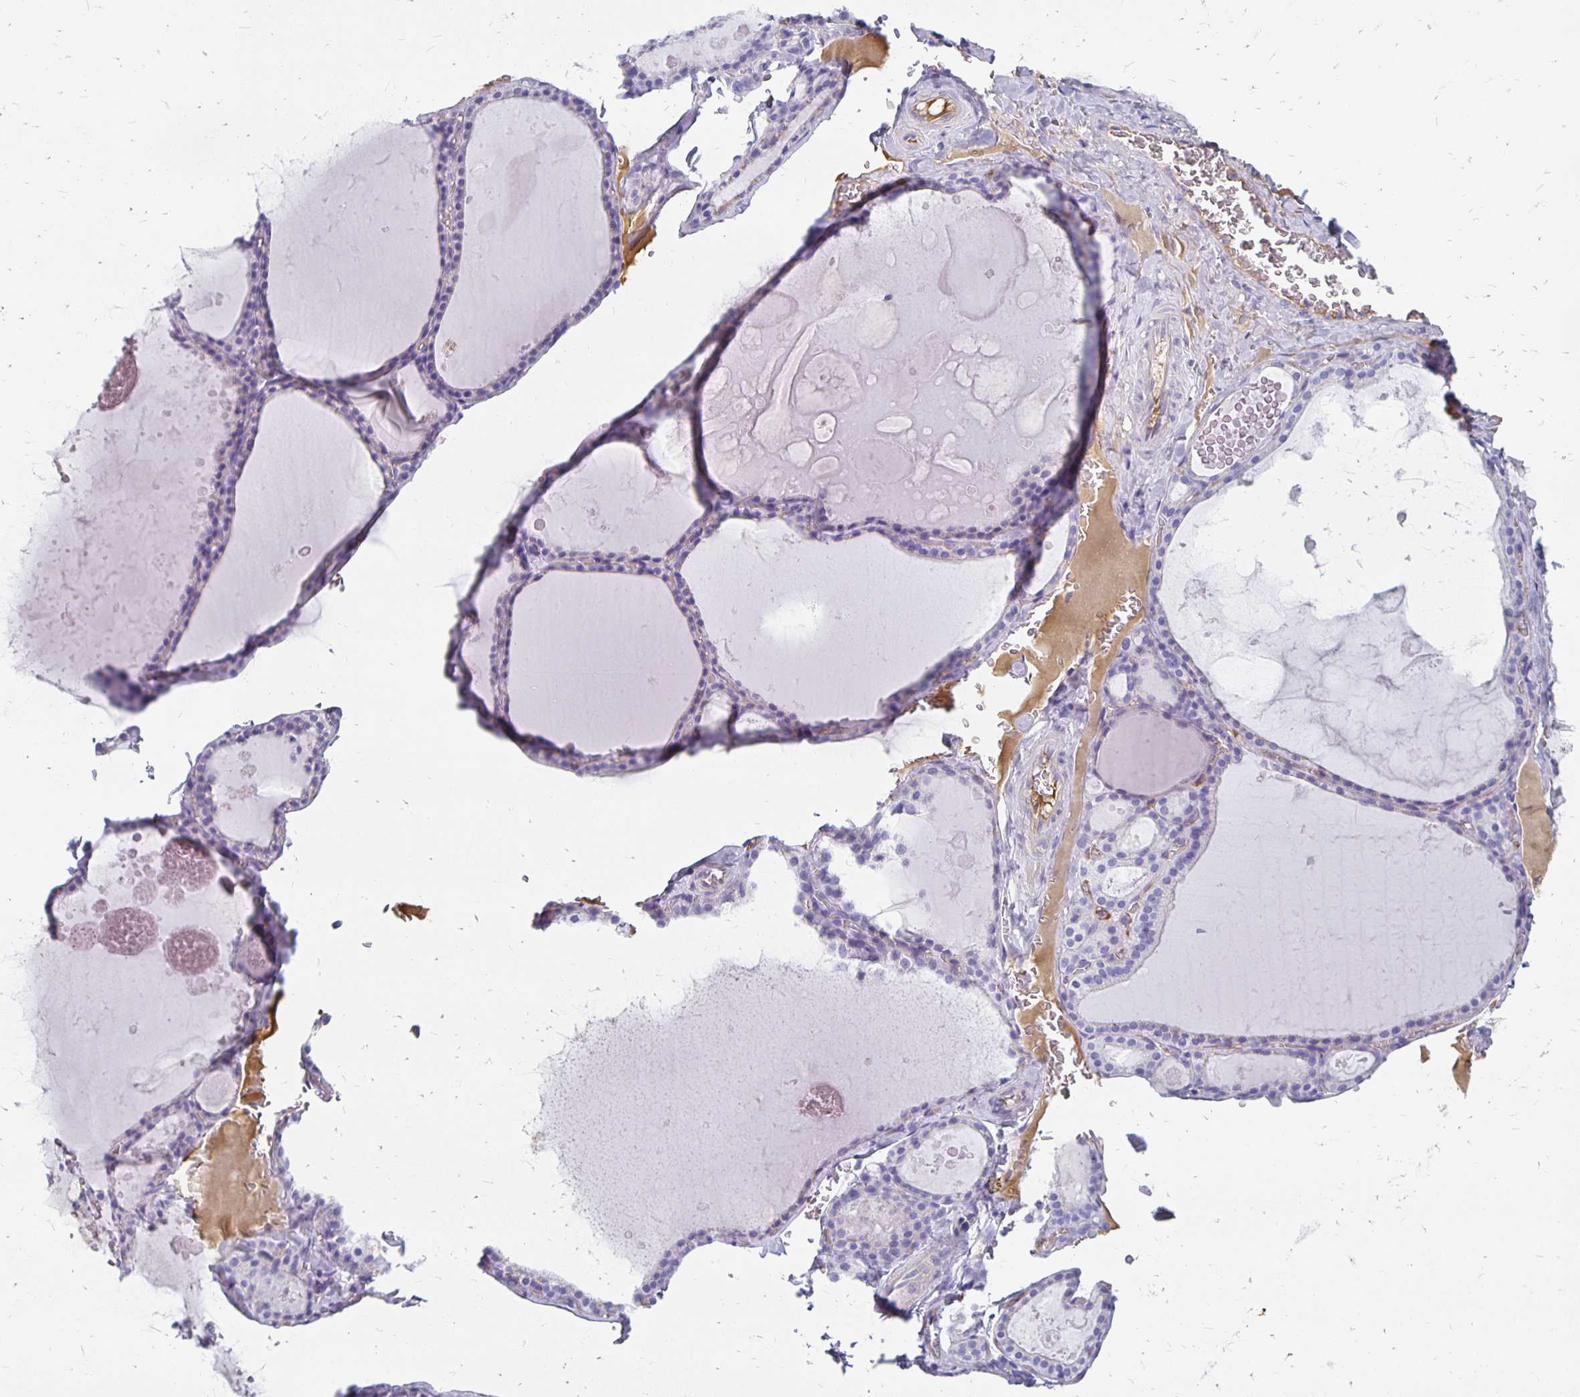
{"staining": {"intensity": "negative", "quantity": "none", "location": "none"}, "tissue": "thyroid gland", "cell_type": "Glandular cells", "image_type": "normal", "snomed": [{"axis": "morphology", "description": "Normal tissue, NOS"}, {"axis": "topography", "description": "Thyroid gland"}], "caption": "High power microscopy micrograph of an immunohistochemistry photomicrograph of unremarkable thyroid gland, revealing no significant positivity in glandular cells.", "gene": "APOB", "patient": {"sex": "male", "age": 56}}